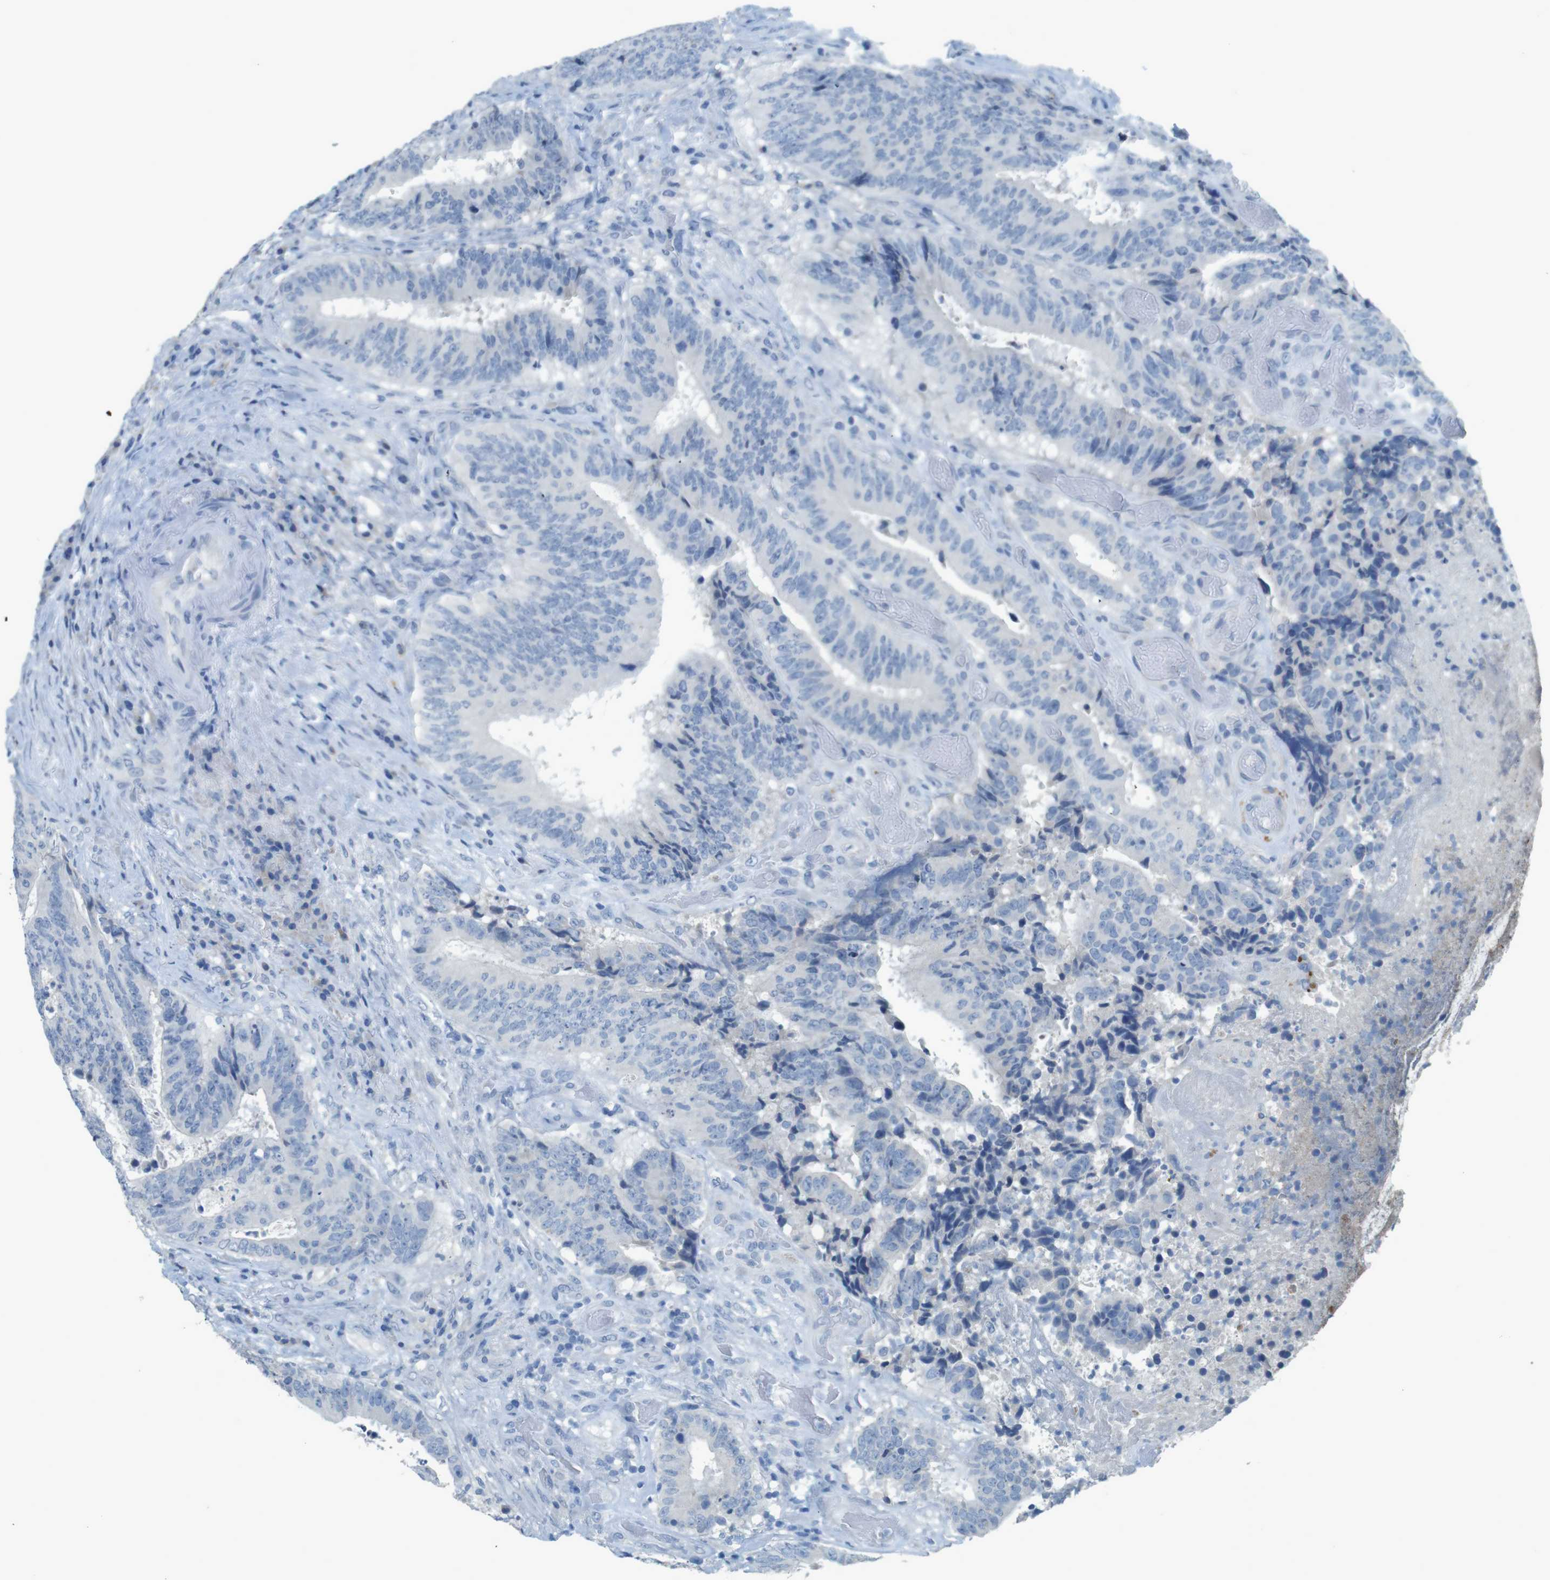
{"staining": {"intensity": "negative", "quantity": "none", "location": "none"}, "tissue": "colorectal cancer", "cell_type": "Tumor cells", "image_type": "cancer", "snomed": [{"axis": "morphology", "description": "Adenocarcinoma, NOS"}, {"axis": "topography", "description": "Rectum"}], "caption": "Immunohistochemical staining of adenocarcinoma (colorectal) demonstrates no significant positivity in tumor cells.", "gene": "CD320", "patient": {"sex": "male", "age": 72}}